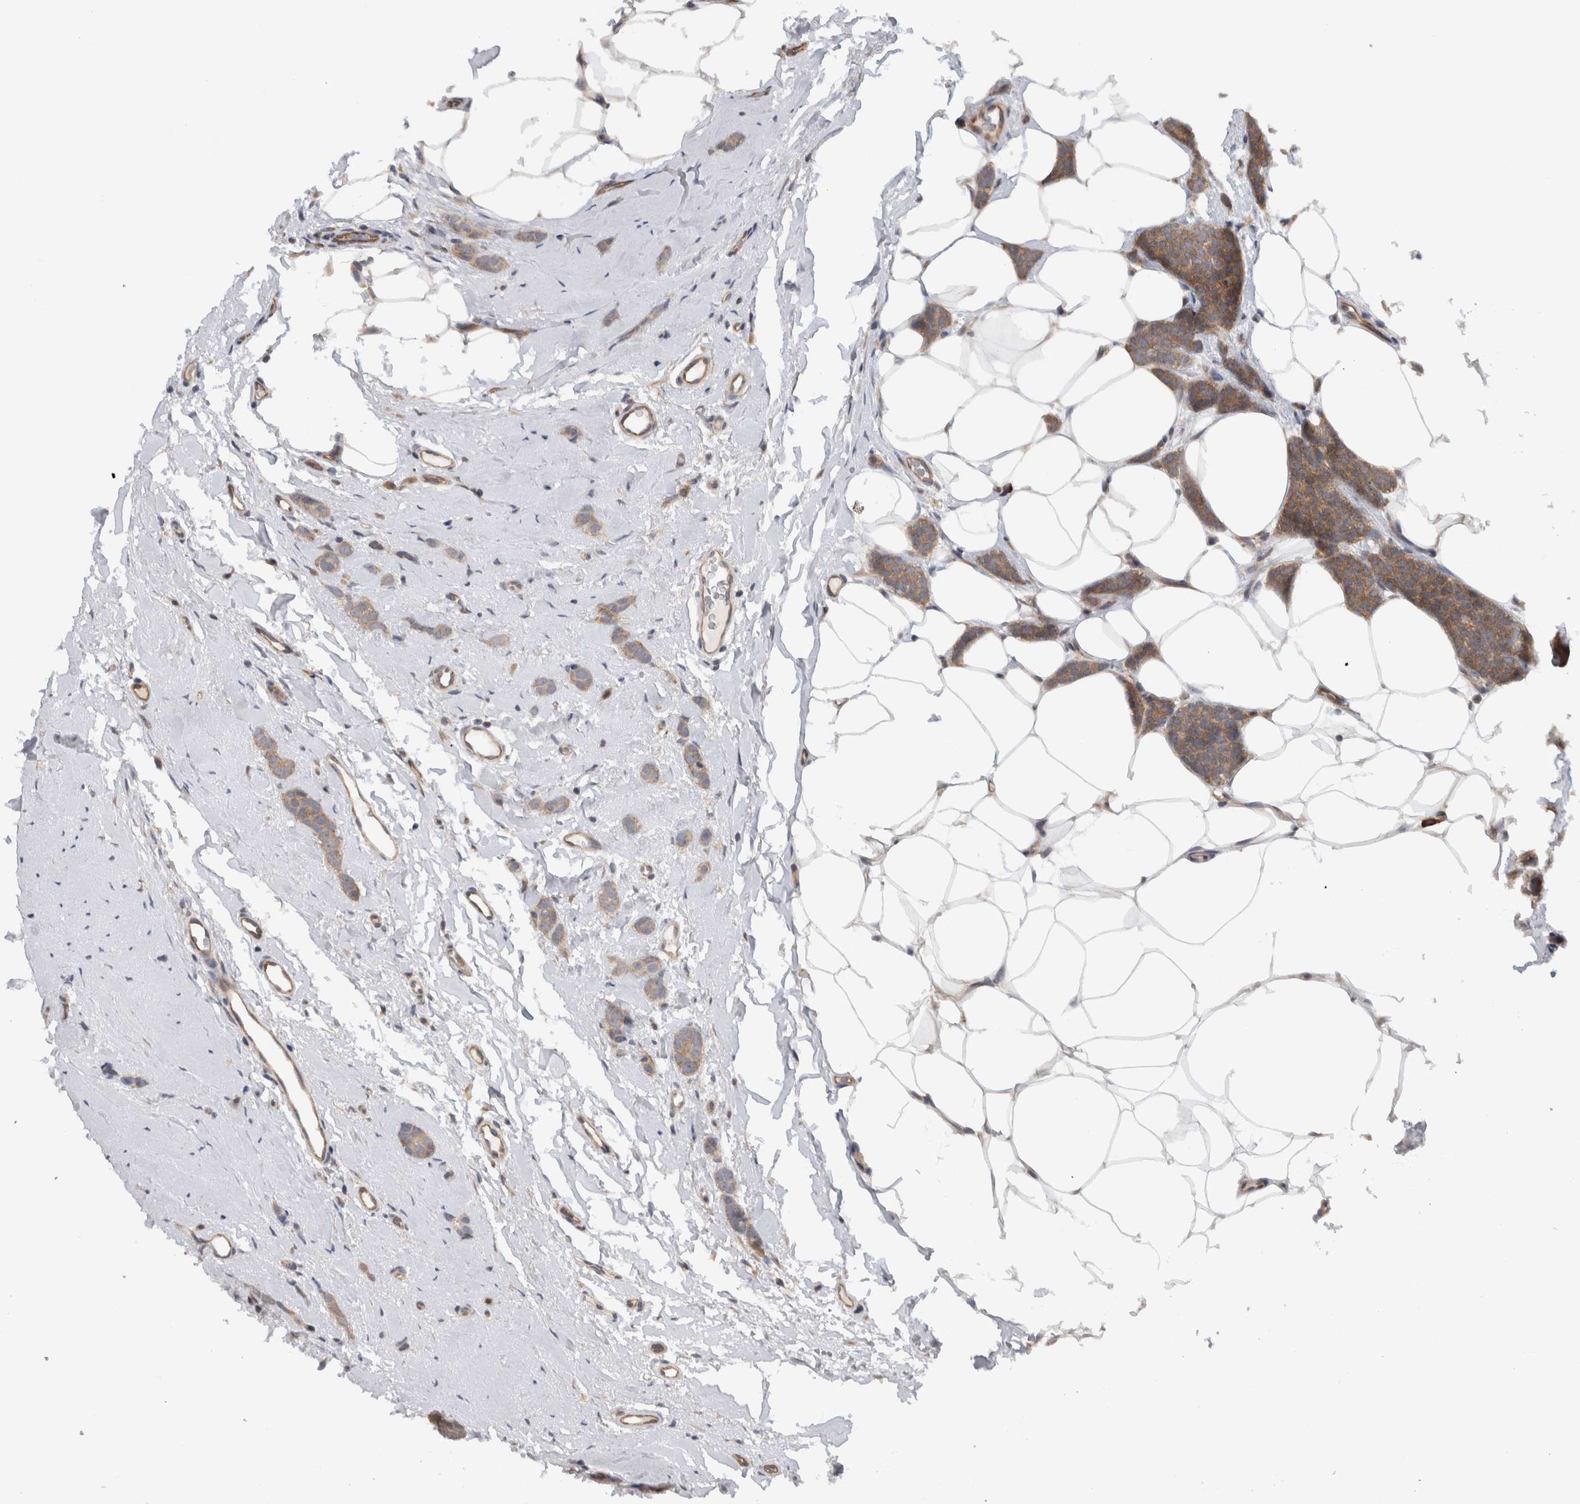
{"staining": {"intensity": "moderate", "quantity": ">75%", "location": "cytoplasmic/membranous"}, "tissue": "breast cancer", "cell_type": "Tumor cells", "image_type": "cancer", "snomed": [{"axis": "morphology", "description": "Lobular carcinoma"}, {"axis": "topography", "description": "Skin"}, {"axis": "topography", "description": "Breast"}], "caption": "Breast lobular carcinoma stained with a protein marker reveals moderate staining in tumor cells.", "gene": "CCDC43", "patient": {"sex": "female", "age": 46}}